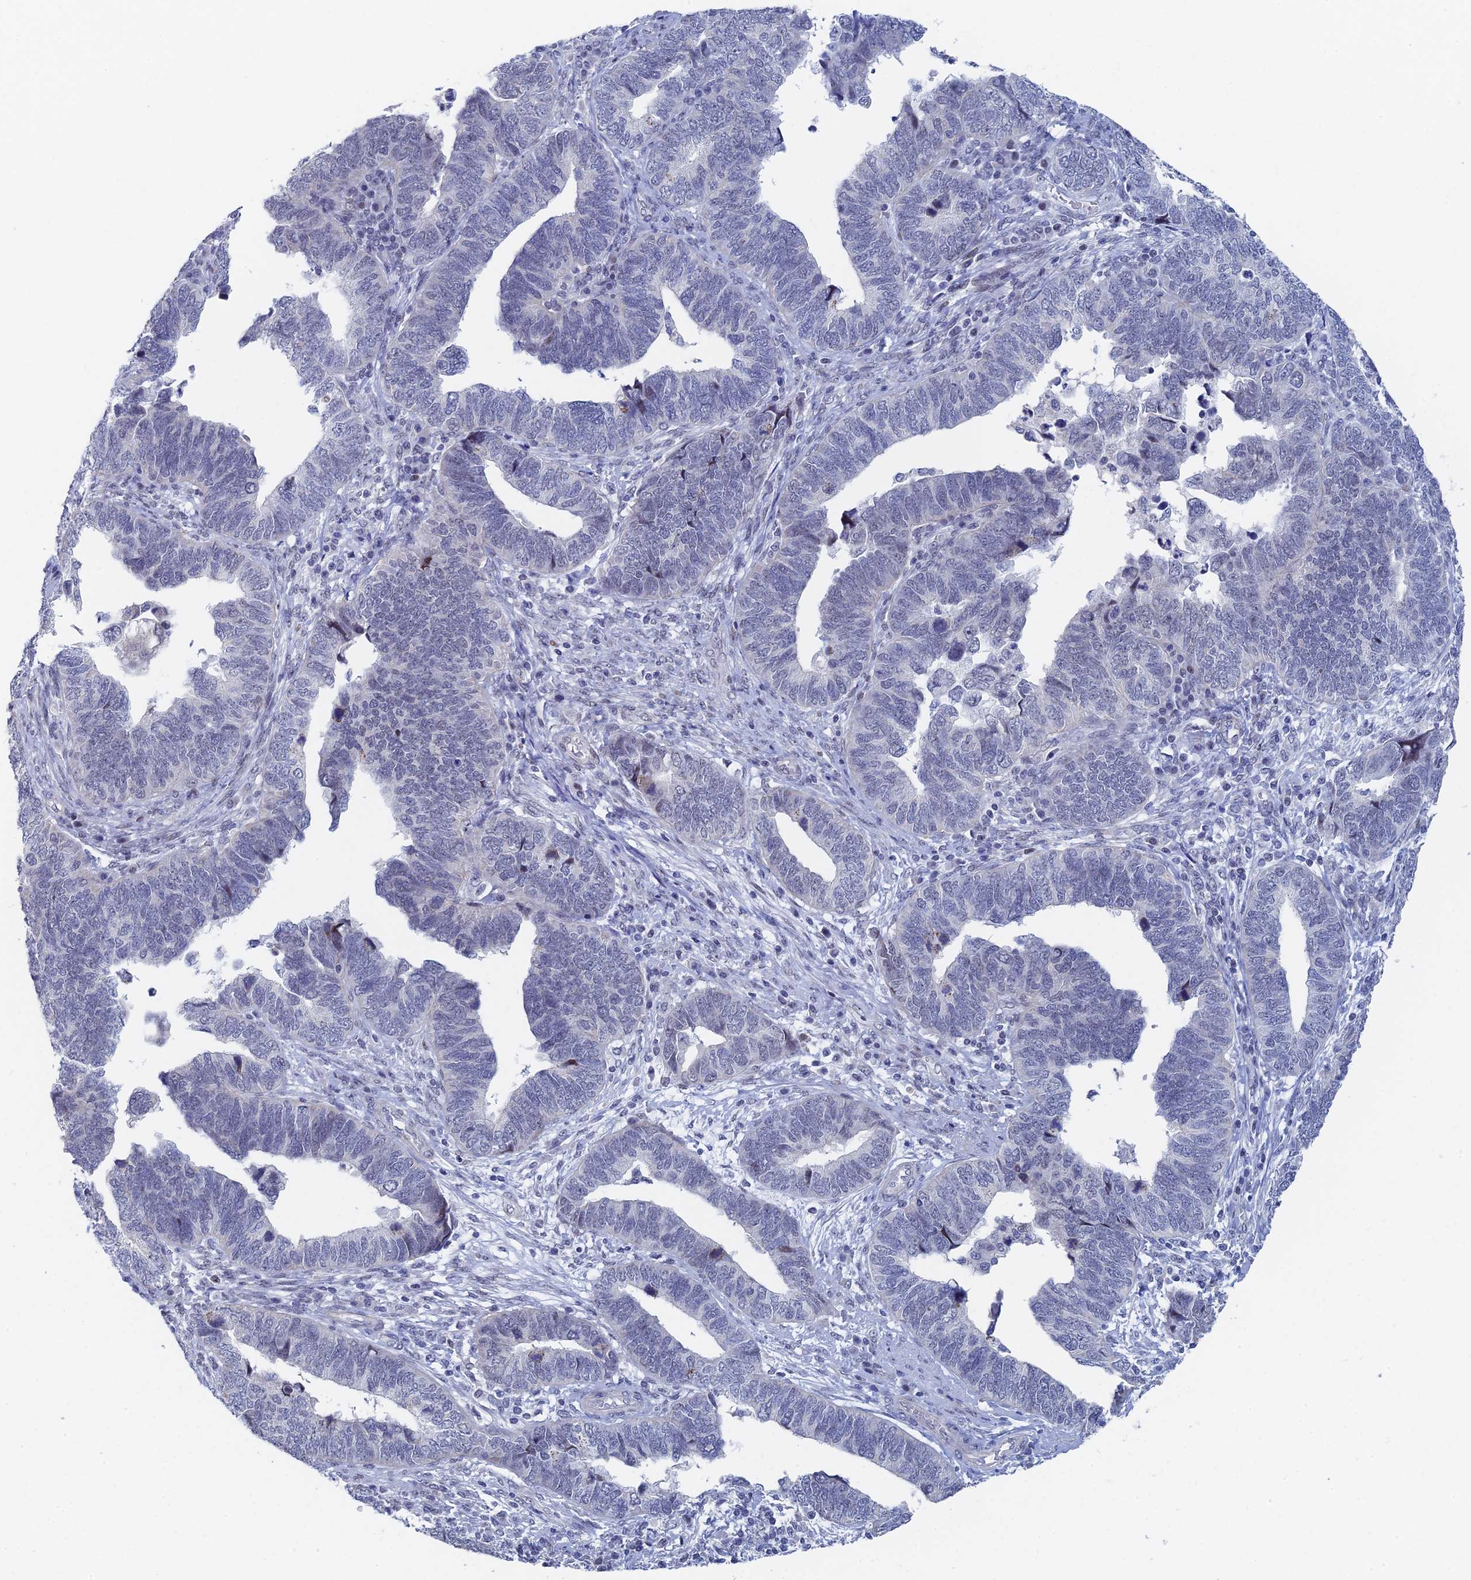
{"staining": {"intensity": "negative", "quantity": "none", "location": "none"}, "tissue": "endometrial cancer", "cell_type": "Tumor cells", "image_type": "cancer", "snomed": [{"axis": "morphology", "description": "Adenocarcinoma, NOS"}, {"axis": "topography", "description": "Endometrium"}], "caption": "High power microscopy micrograph of an immunohistochemistry histopathology image of adenocarcinoma (endometrial), revealing no significant positivity in tumor cells.", "gene": "GMNC", "patient": {"sex": "female", "age": 79}}